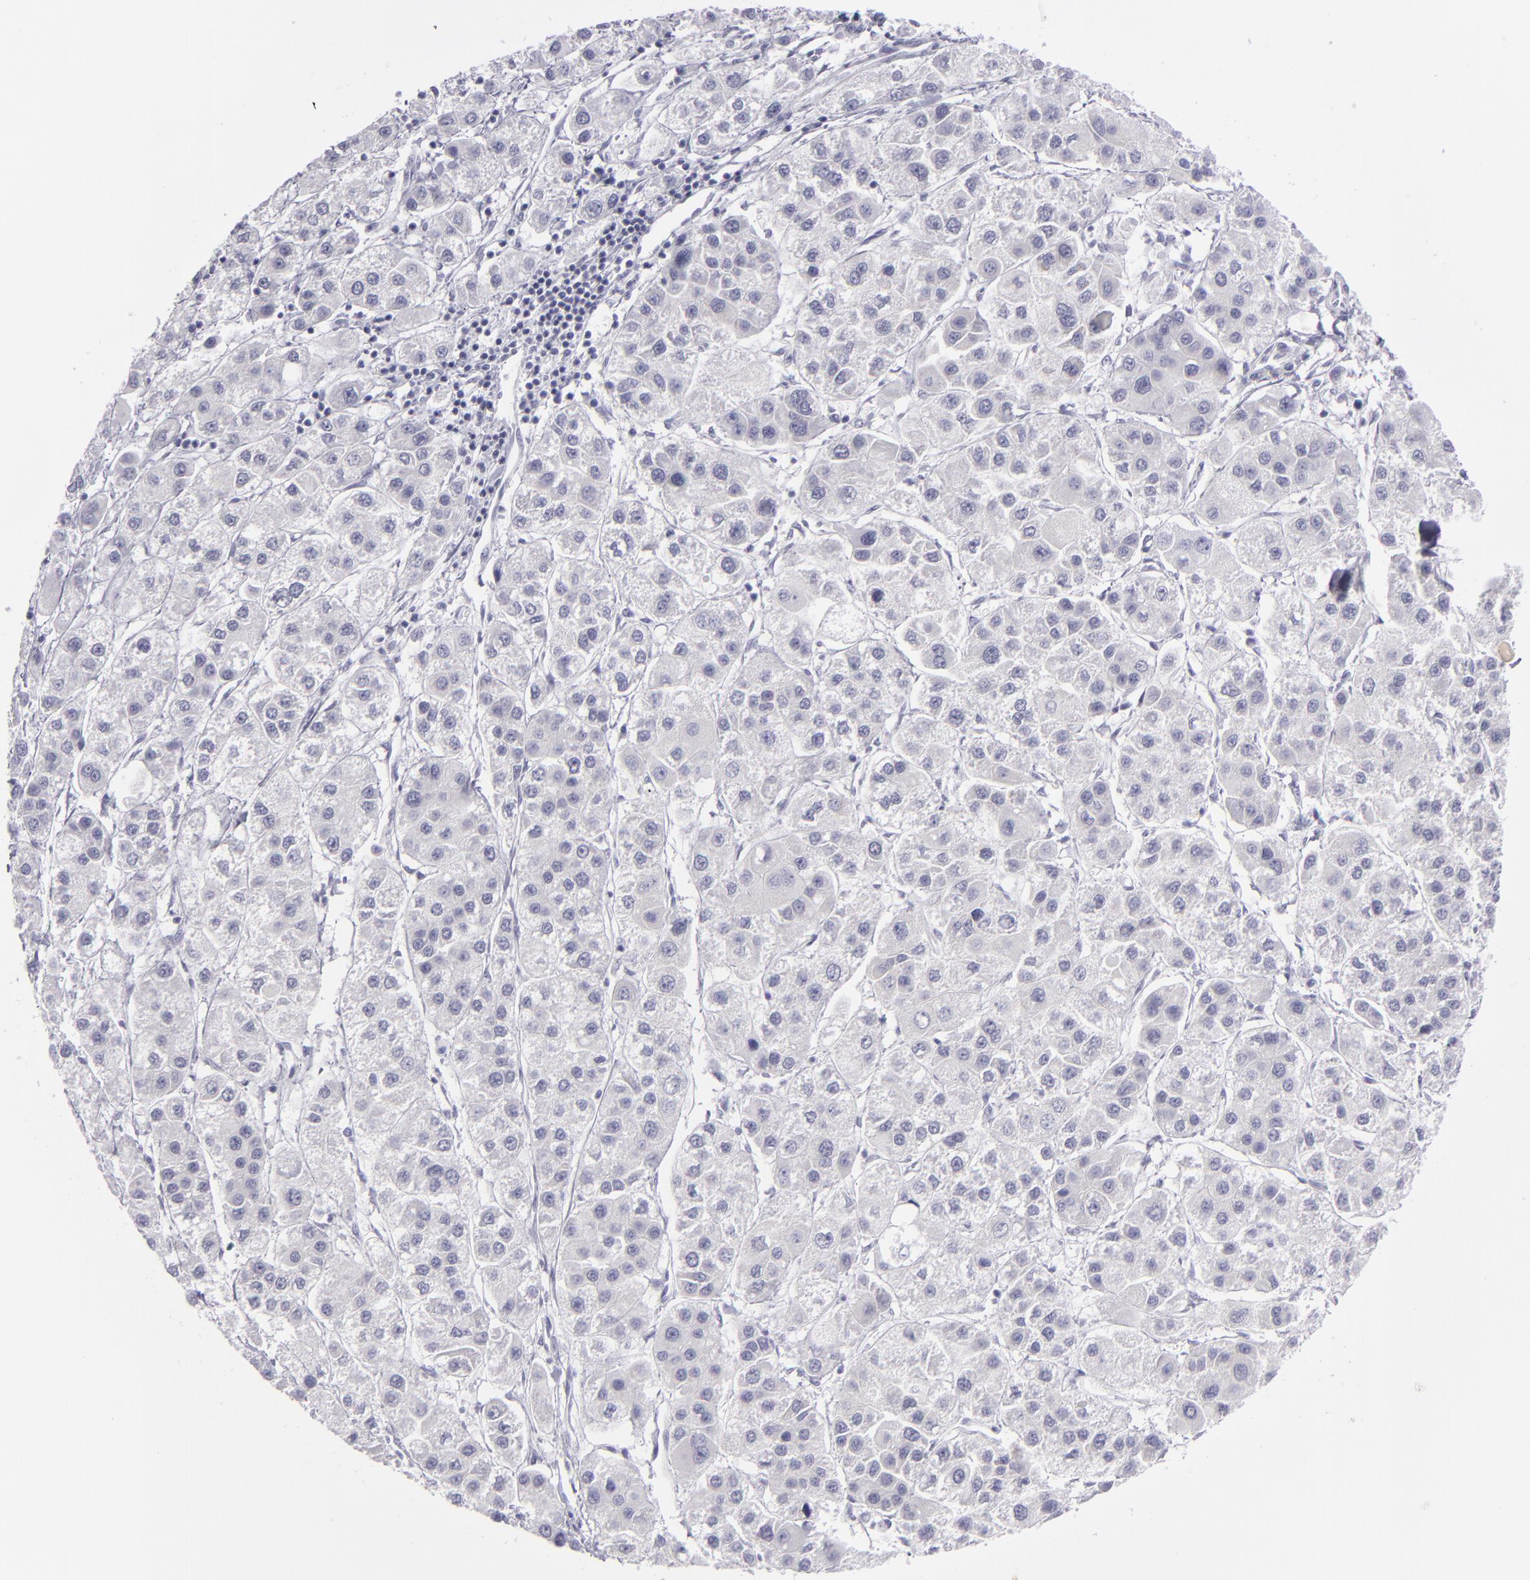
{"staining": {"intensity": "negative", "quantity": "none", "location": "none"}, "tissue": "liver cancer", "cell_type": "Tumor cells", "image_type": "cancer", "snomed": [{"axis": "morphology", "description": "Carcinoma, Hepatocellular, NOS"}, {"axis": "topography", "description": "Liver"}], "caption": "Image shows no protein staining in tumor cells of liver cancer tissue.", "gene": "DLG4", "patient": {"sex": "female", "age": 85}}